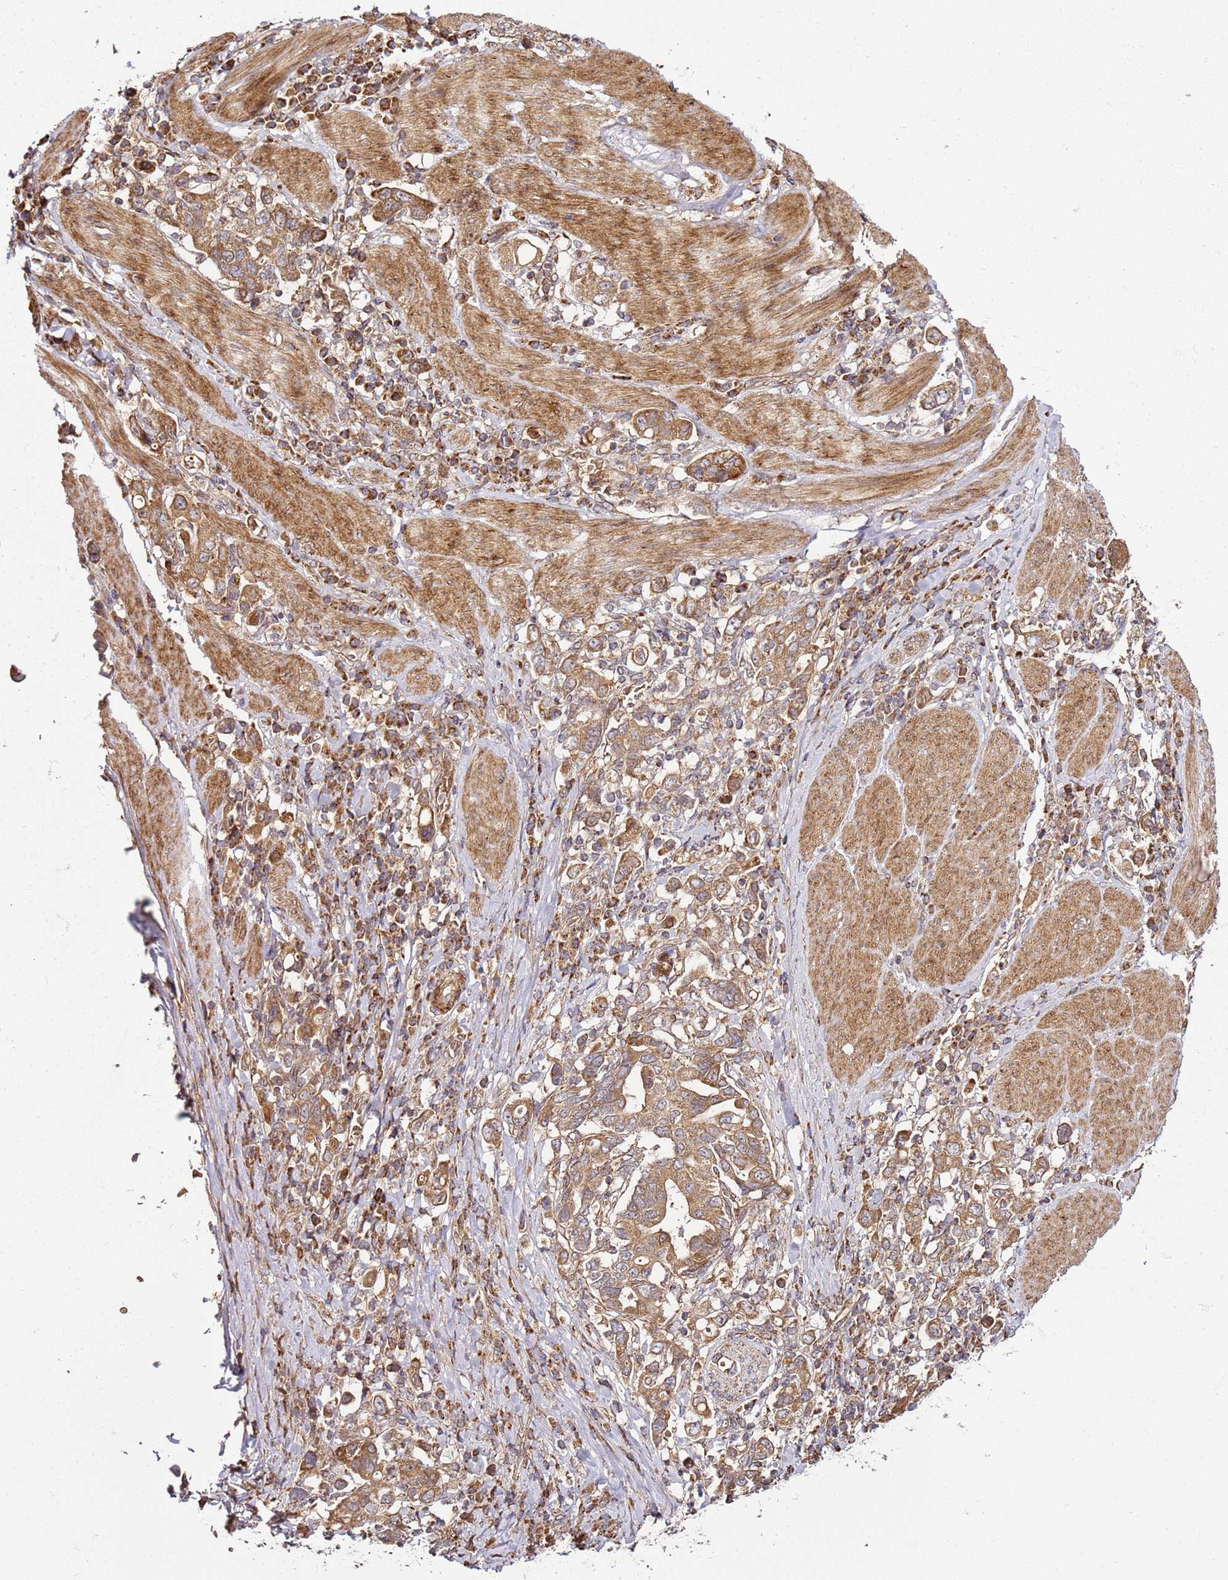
{"staining": {"intensity": "strong", "quantity": ">75%", "location": "cytoplasmic/membranous"}, "tissue": "stomach cancer", "cell_type": "Tumor cells", "image_type": "cancer", "snomed": [{"axis": "morphology", "description": "Adenocarcinoma, NOS"}, {"axis": "topography", "description": "Stomach, upper"}, {"axis": "topography", "description": "Stomach"}], "caption": "Approximately >75% of tumor cells in stomach cancer (adenocarcinoma) show strong cytoplasmic/membranous protein staining as visualized by brown immunohistochemical staining.", "gene": "TM2D2", "patient": {"sex": "male", "age": 62}}